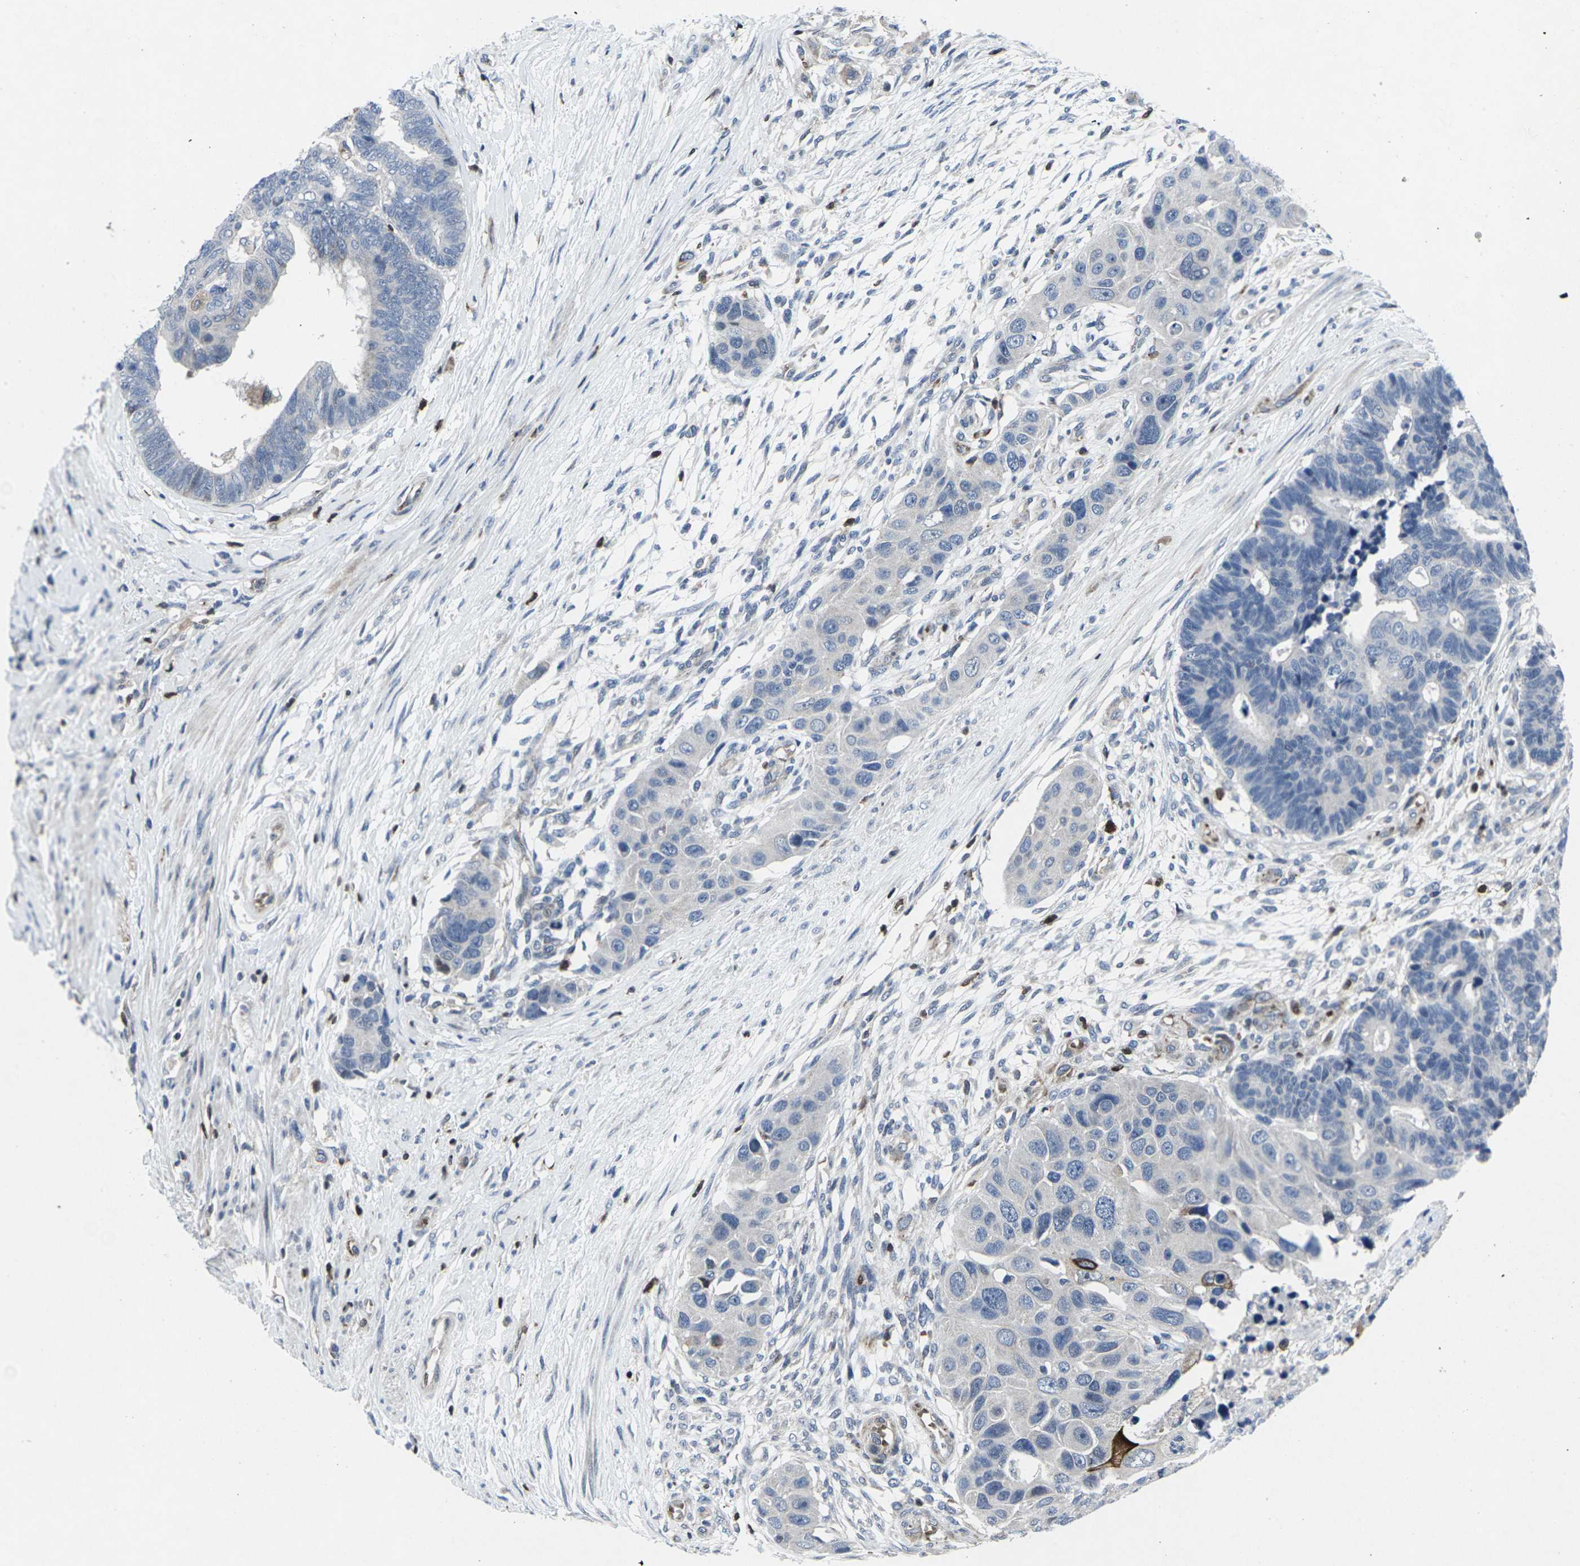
{"staining": {"intensity": "negative", "quantity": "none", "location": "none"}, "tissue": "colorectal cancer", "cell_type": "Tumor cells", "image_type": "cancer", "snomed": [{"axis": "morphology", "description": "Adenocarcinoma, NOS"}, {"axis": "topography", "description": "Rectum"}], "caption": "An immunohistochemistry photomicrograph of colorectal cancer (adenocarcinoma) is shown. There is no staining in tumor cells of colorectal cancer (adenocarcinoma).", "gene": "STAT4", "patient": {"sex": "male", "age": 51}}